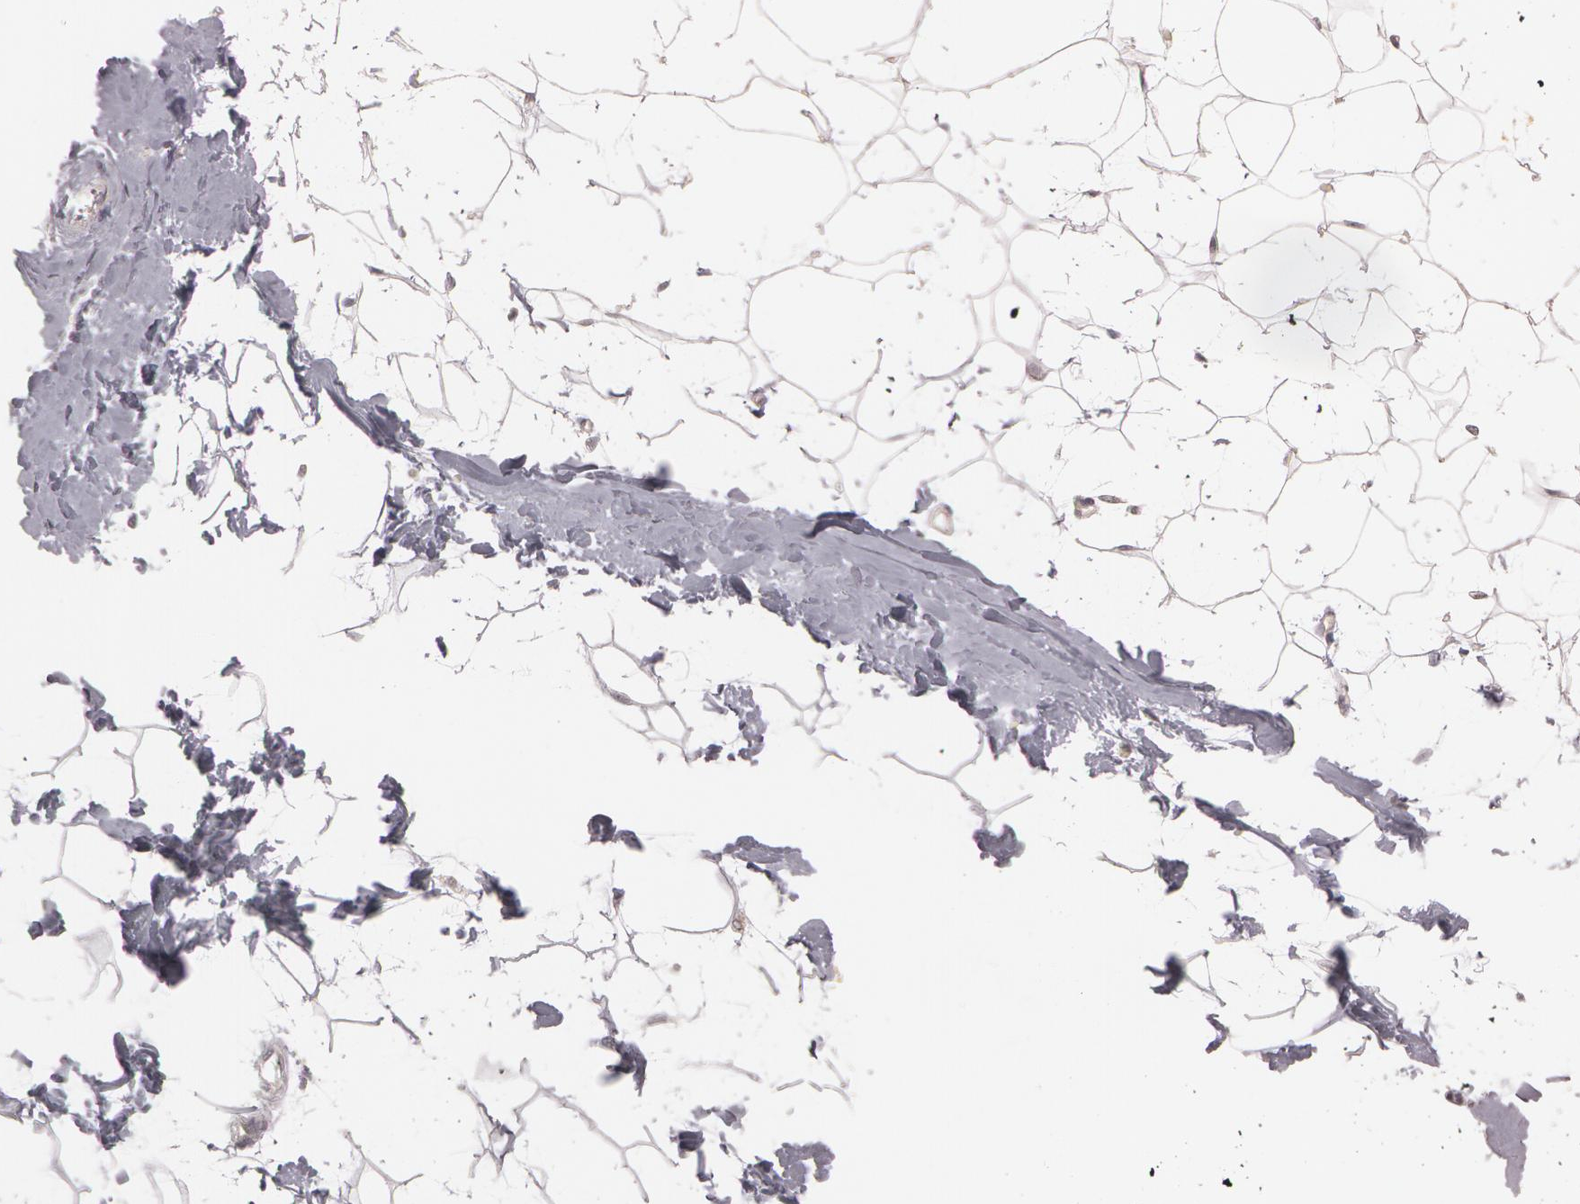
{"staining": {"intensity": "negative", "quantity": "none", "location": "none"}, "tissue": "breast", "cell_type": "Adipocytes", "image_type": "normal", "snomed": [{"axis": "morphology", "description": "Normal tissue, NOS"}, {"axis": "topography", "description": "Breast"}], "caption": "An immunohistochemistry photomicrograph of unremarkable breast is shown. There is no staining in adipocytes of breast.", "gene": "RALGAPA1", "patient": {"sex": "female", "age": 23}}